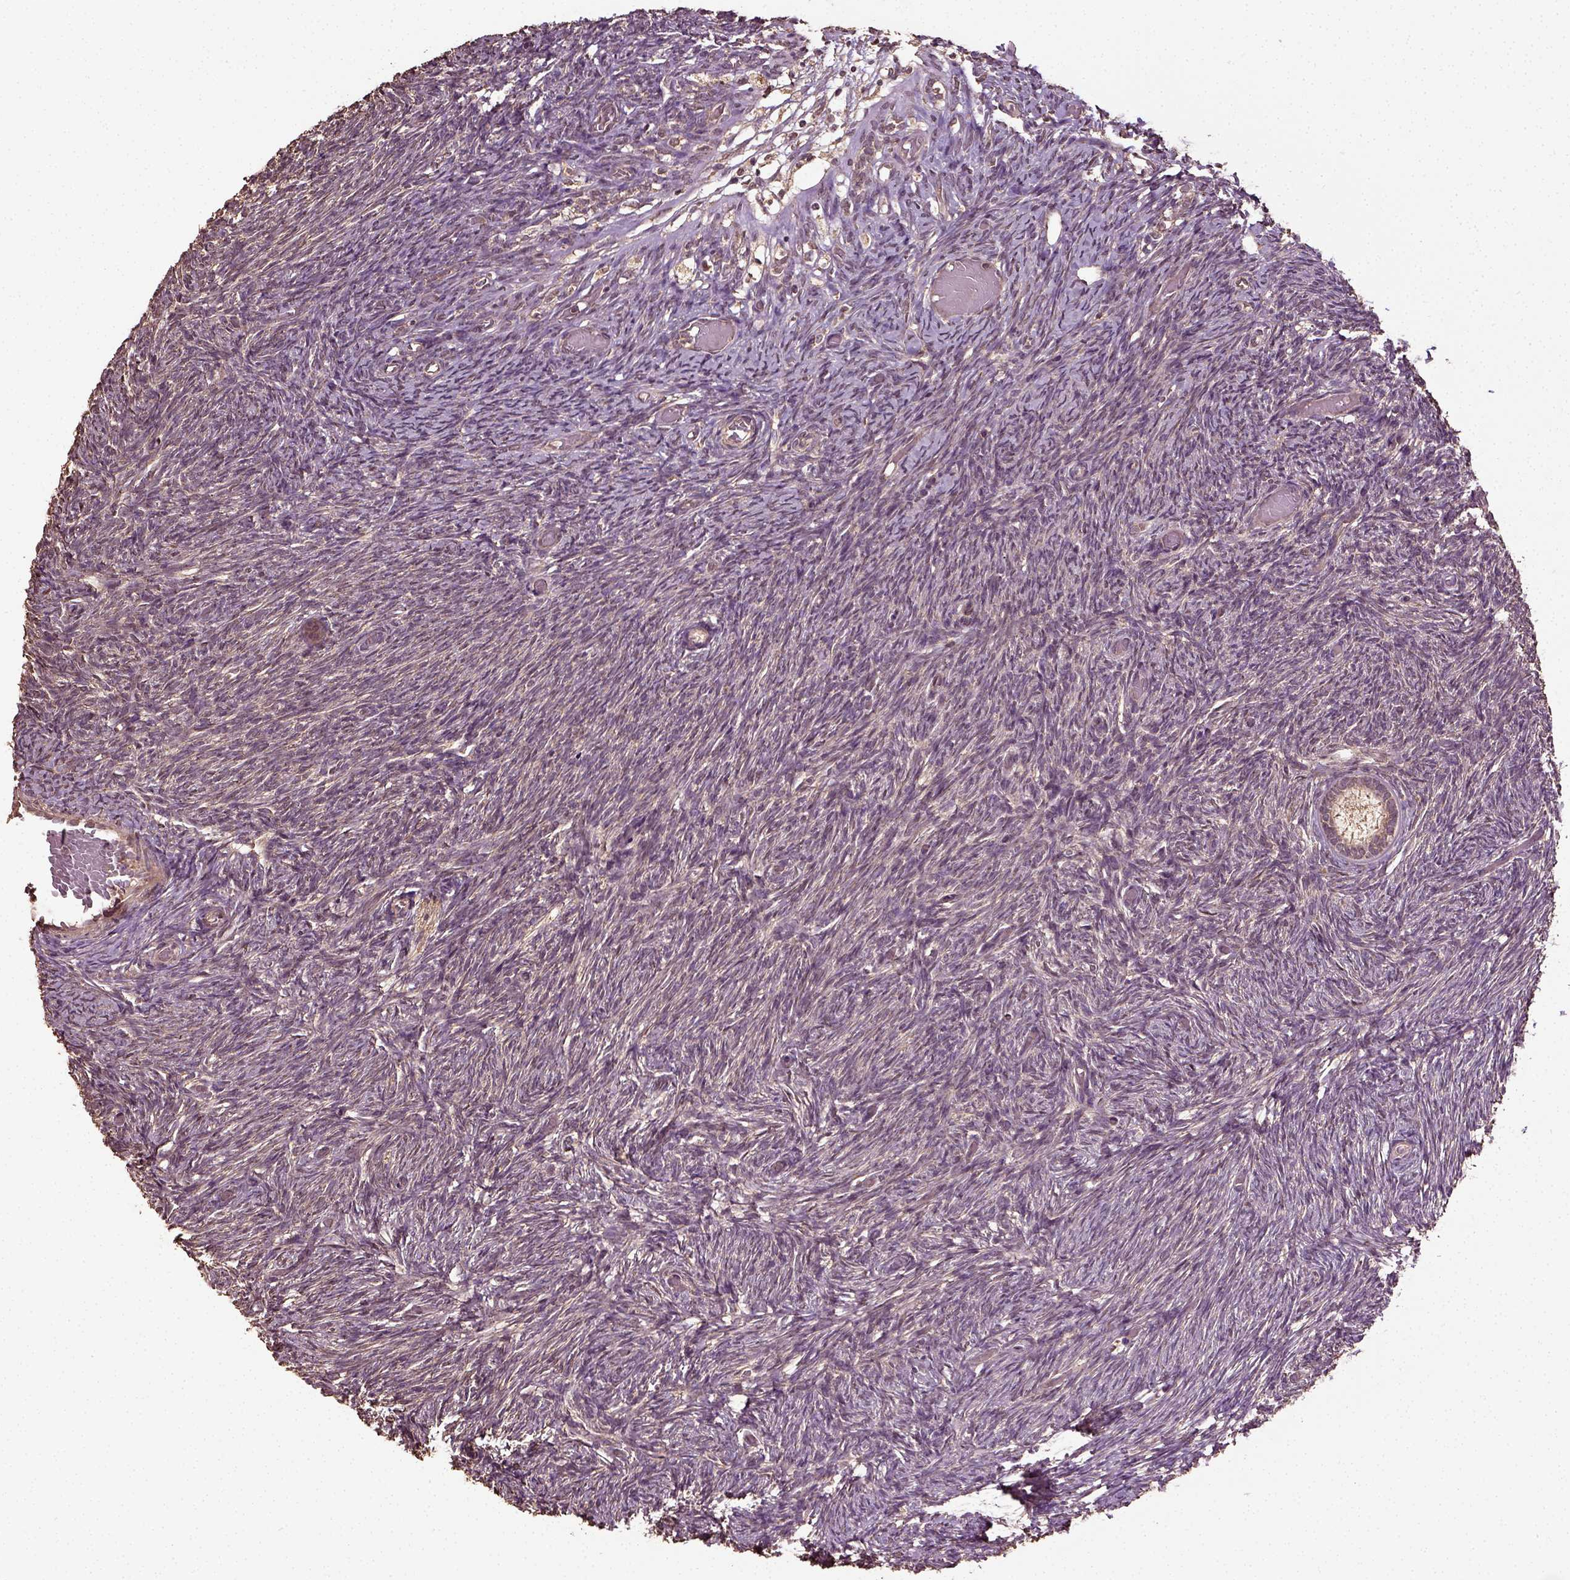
{"staining": {"intensity": "negative", "quantity": "none", "location": "none"}, "tissue": "ovary", "cell_type": "Follicle cells", "image_type": "normal", "snomed": [{"axis": "morphology", "description": "Normal tissue, NOS"}, {"axis": "topography", "description": "Ovary"}], "caption": "Human ovary stained for a protein using immunohistochemistry displays no positivity in follicle cells.", "gene": "ERV3", "patient": {"sex": "female", "age": 39}}